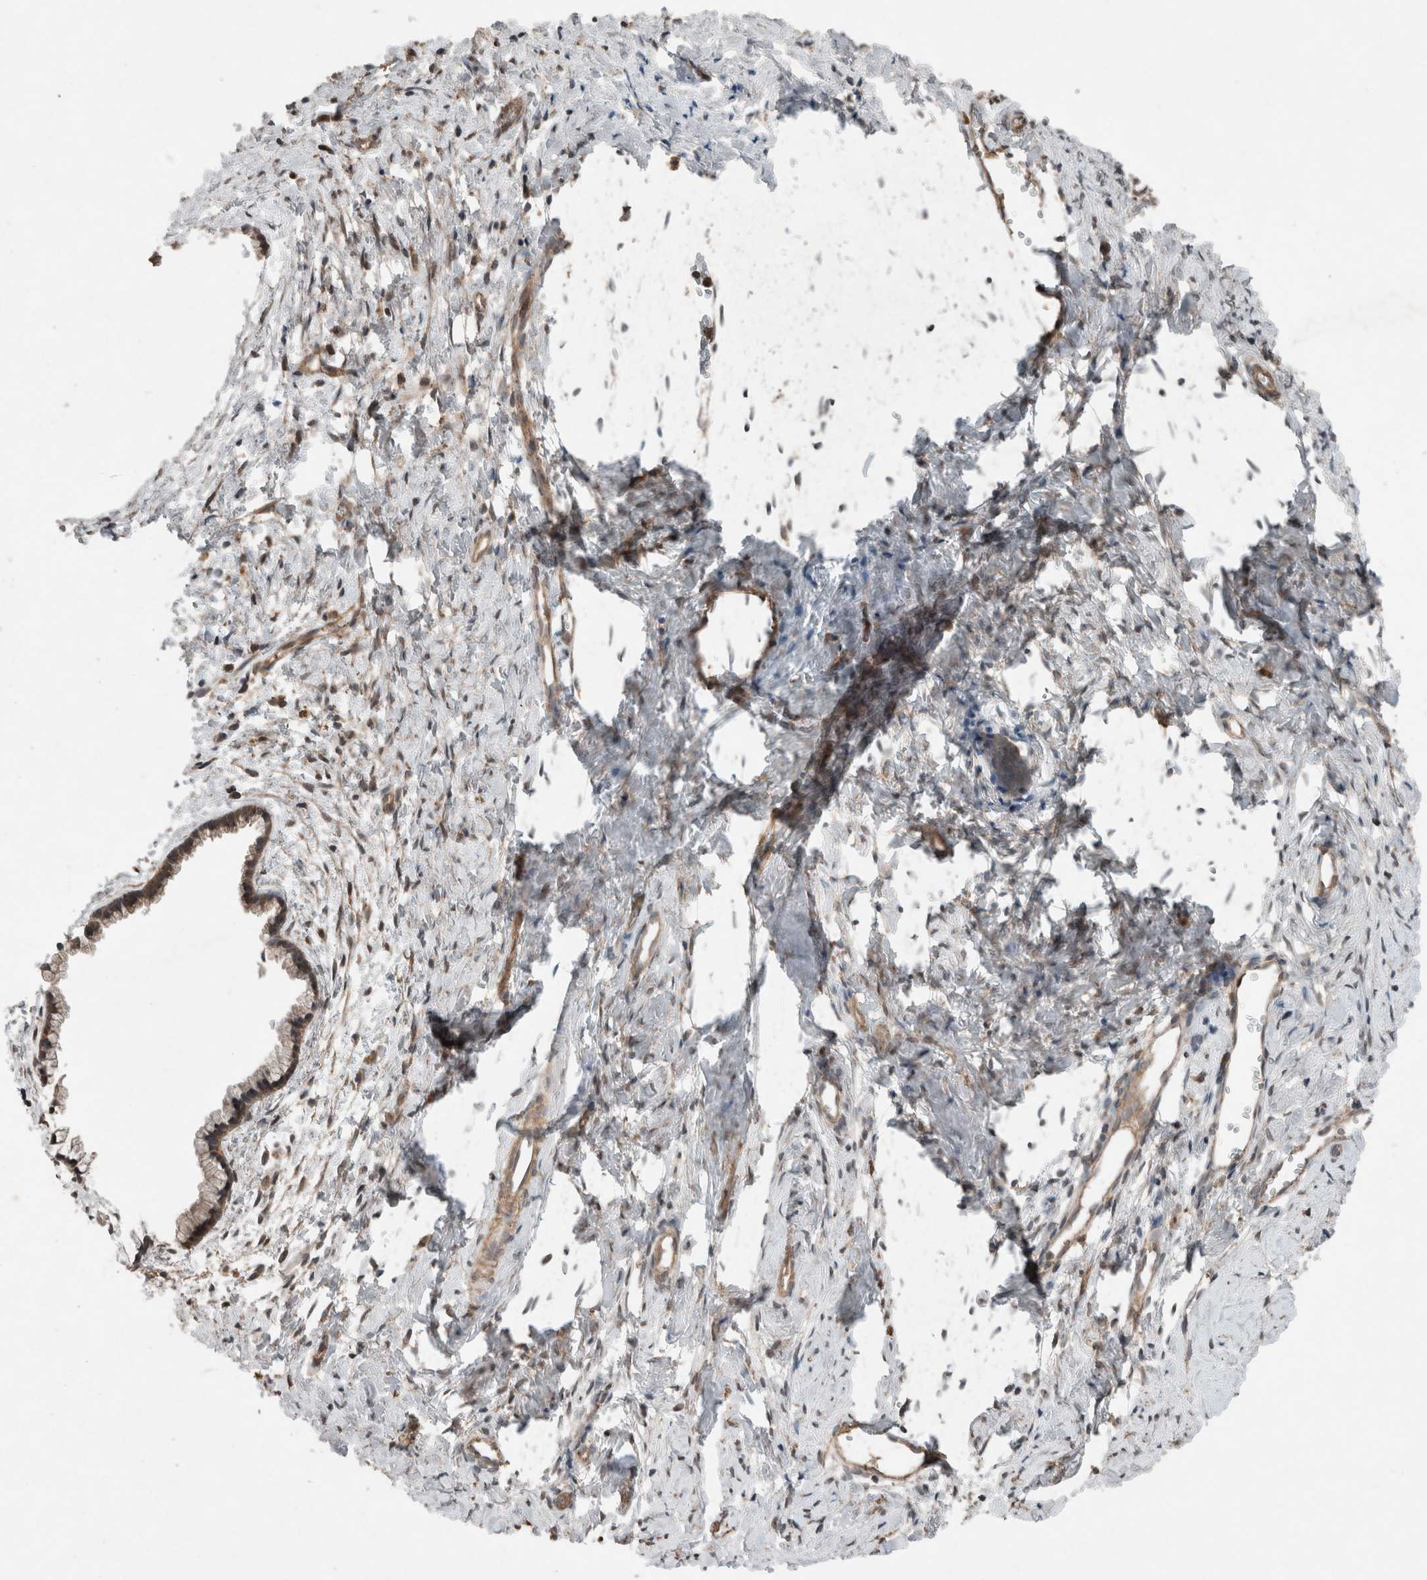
{"staining": {"intensity": "weak", "quantity": "25%-75%", "location": "cytoplasmic/membranous"}, "tissue": "cervix", "cell_type": "Glandular cells", "image_type": "normal", "snomed": [{"axis": "morphology", "description": "Normal tissue, NOS"}, {"axis": "topography", "description": "Cervix"}], "caption": "This is an image of IHC staining of benign cervix, which shows weak positivity in the cytoplasmic/membranous of glandular cells.", "gene": "KLK14", "patient": {"sex": "female", "age": 75}}